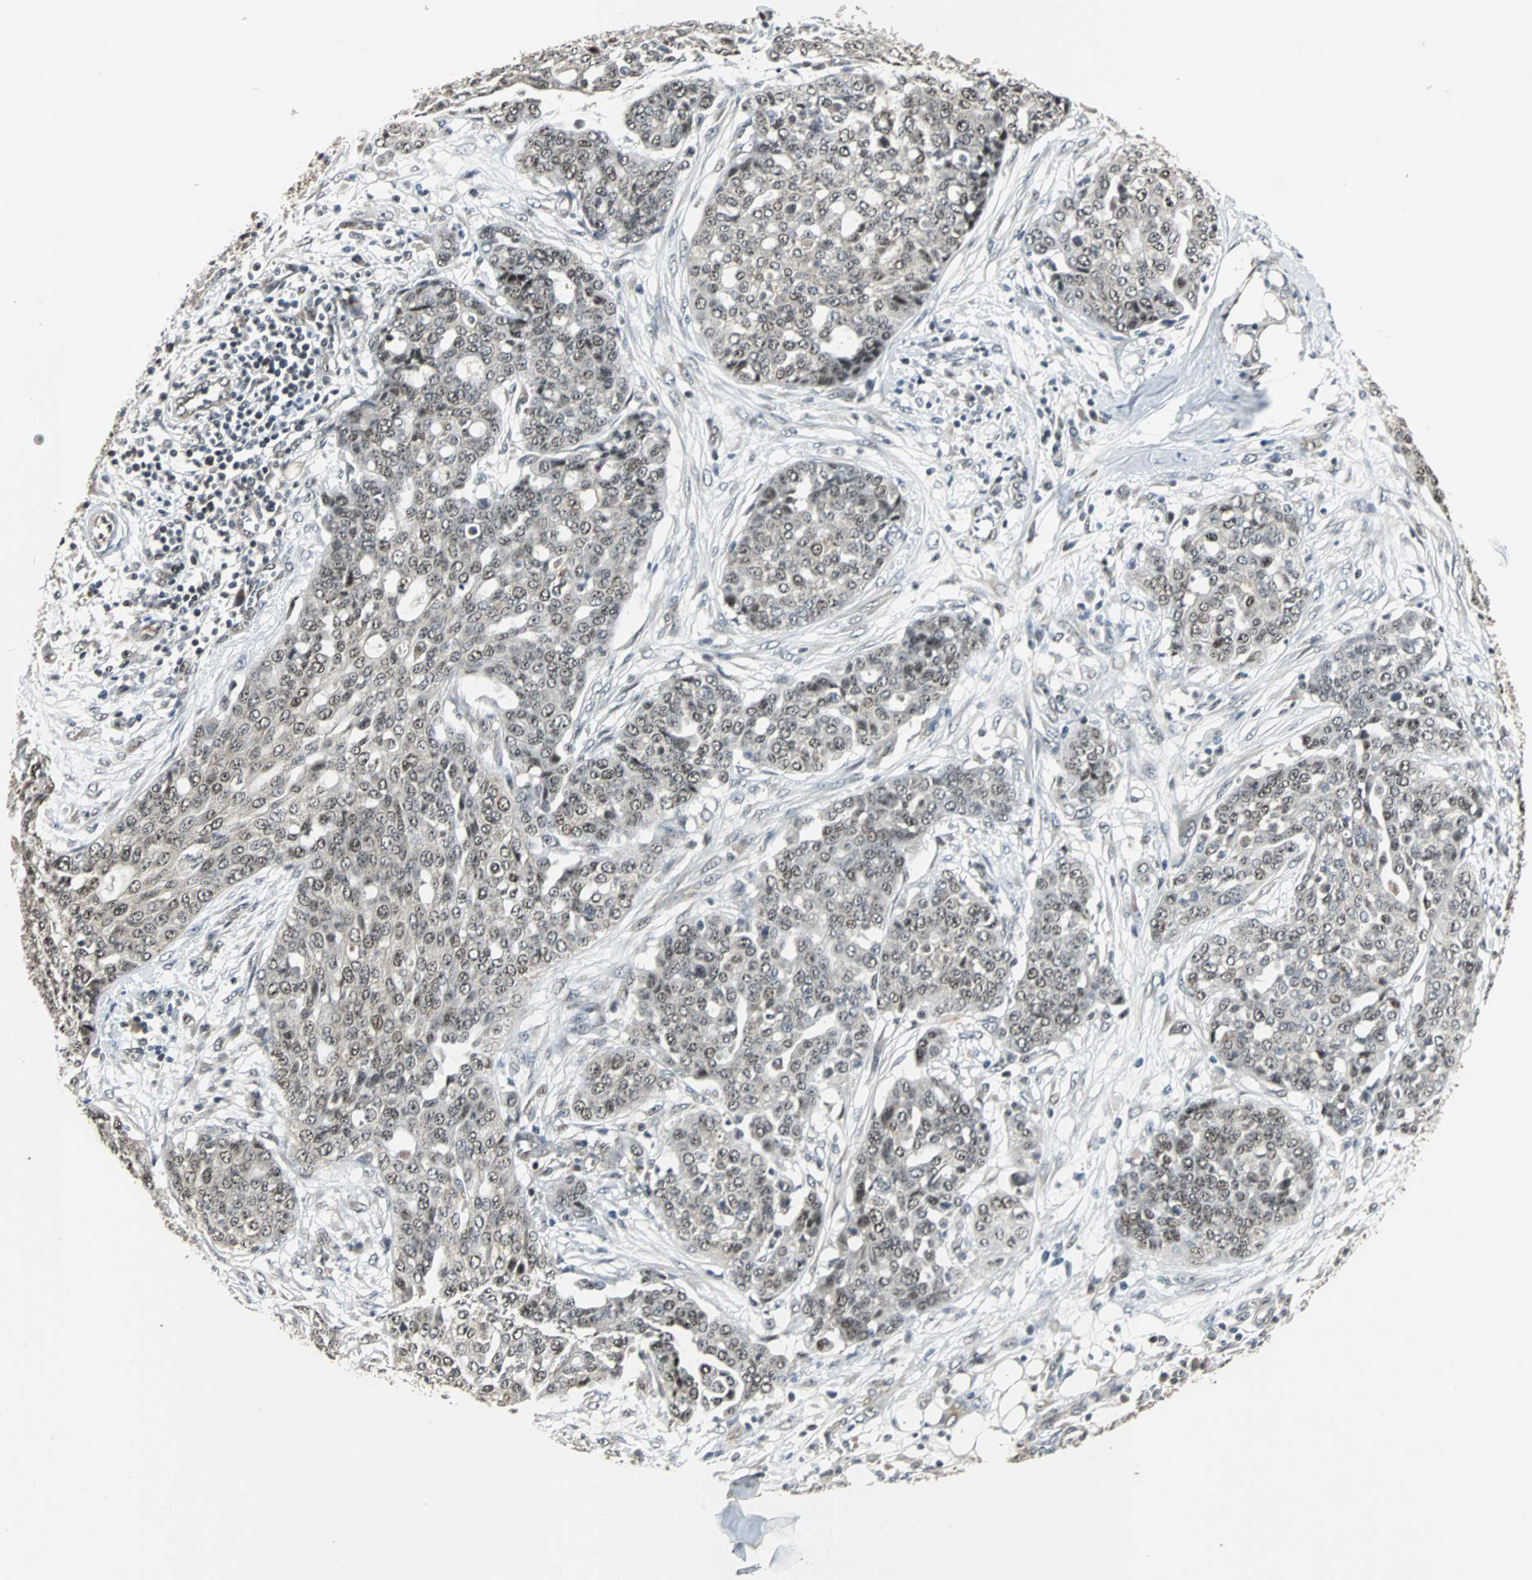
{"staining": {"intensity": "weak", "quantity": ">75%", "location": "nuclear"}, "tissue": "ovarian cancer", "cell_type": "Tumor cells", "image_type": "cancer", "snomed": [{"axis": "morphology", "description": "Cystadenocarcinoma, serous, NOS"}, {"axis": "topography", "description": "Soft tissue"}, {"axis": "topography", "description": "Ovary"}], "caption": "Protein staining of serous cystadenocarcinoma (ovarian) tissue exhibits weak nuclear expression in approximately >75% of tumor cells. Immunohistochemistry stains the protein in brown and the nuclei are stained blue.", "gene": "MED4", "patient": {"sex": "female", "age": 57}}